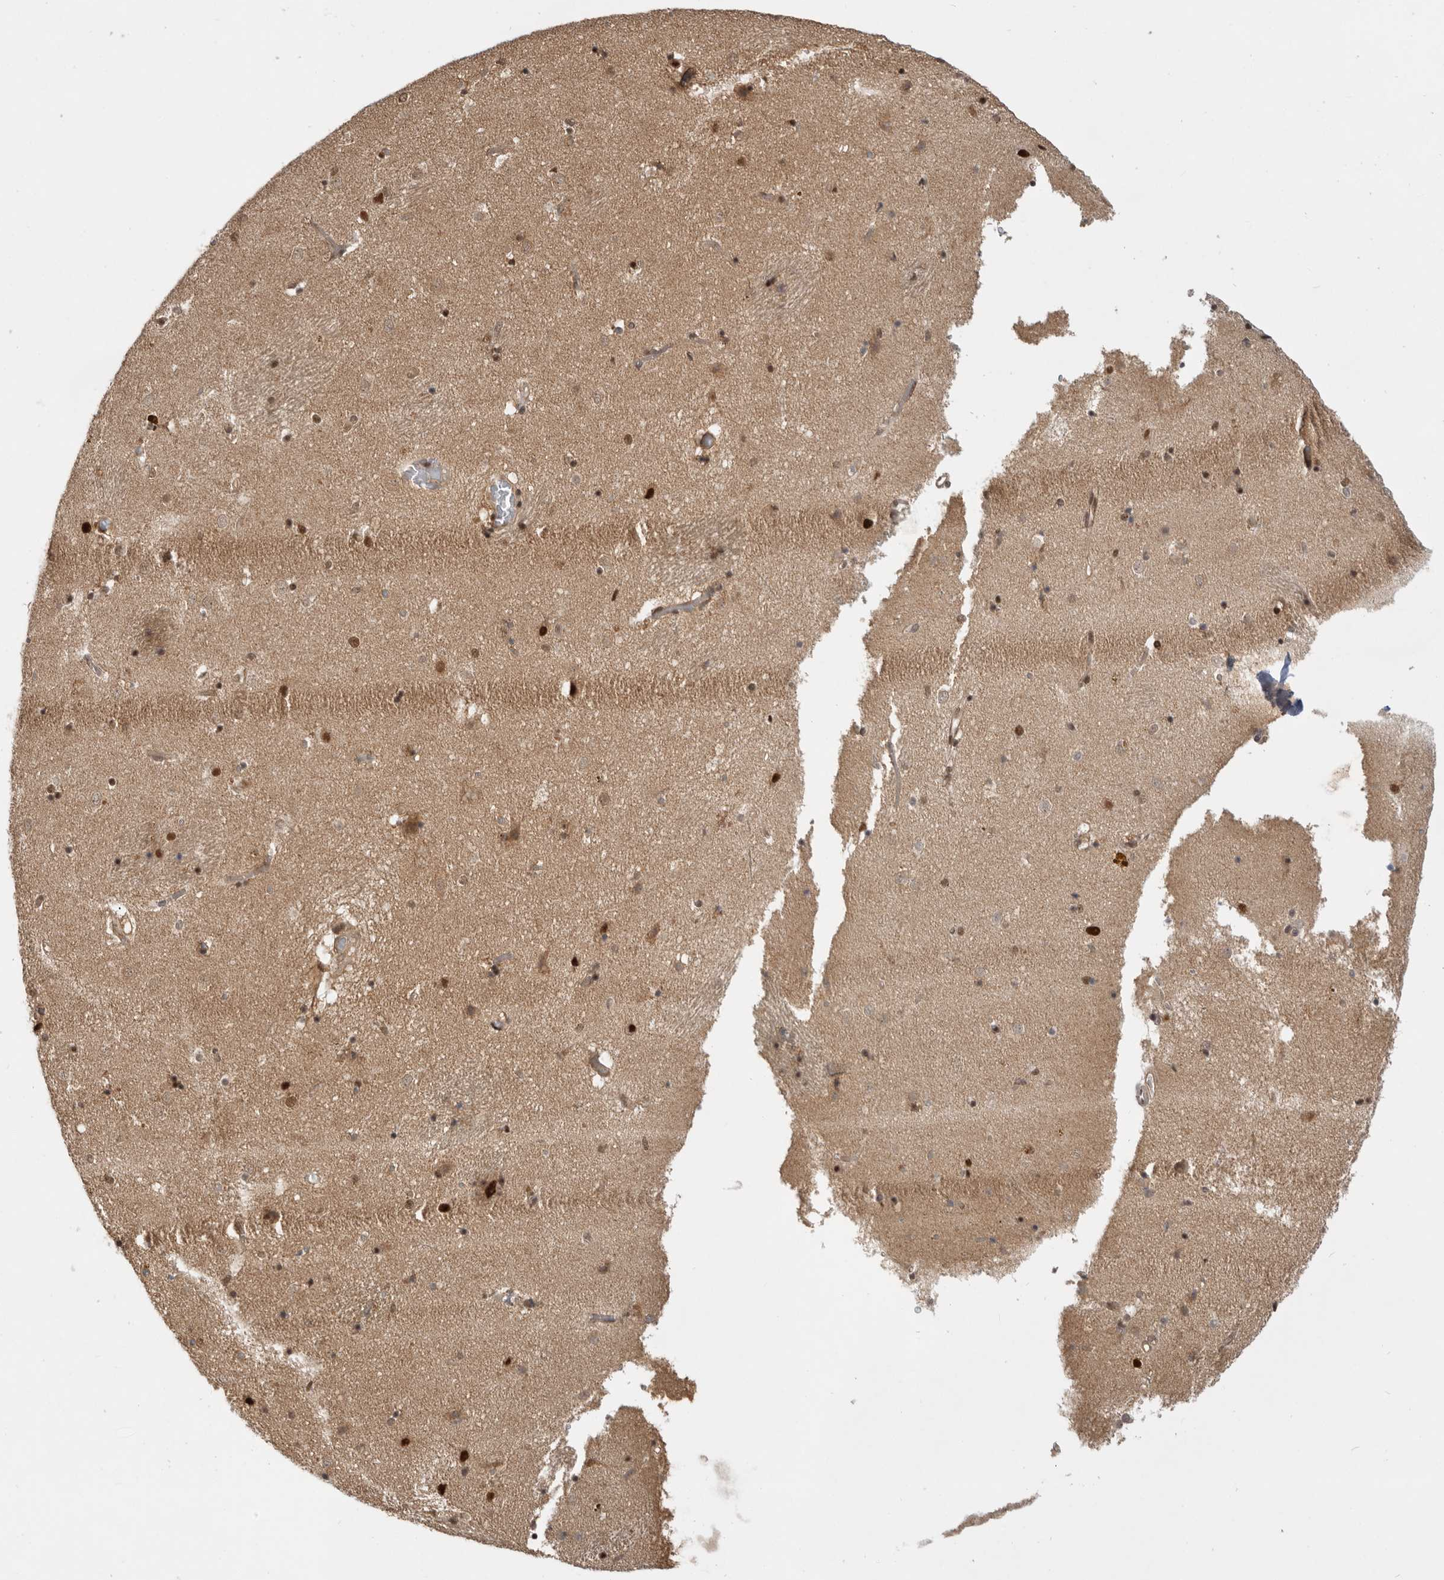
{"staining": {"intensity": "moderate", "quantity": ">75%", "location": "nuclear"}, "tissue": "caudate", "cell_type": "Glial cells", "image_type": "normal", "snomed": [{"axis": "morphology", "description": "Normal tissue, NOS"}, {"axis": "topography", "description": "Lateral ventricle wall"}], "caption": "Protein expression analysis of unremarkable human caudate reveals moderate nuclear positivity in approximately >75% of glial cells. Nuclei are stained in blue.", "gene": "ADPRS", "patient": {"sex": "male", "age": 70}}